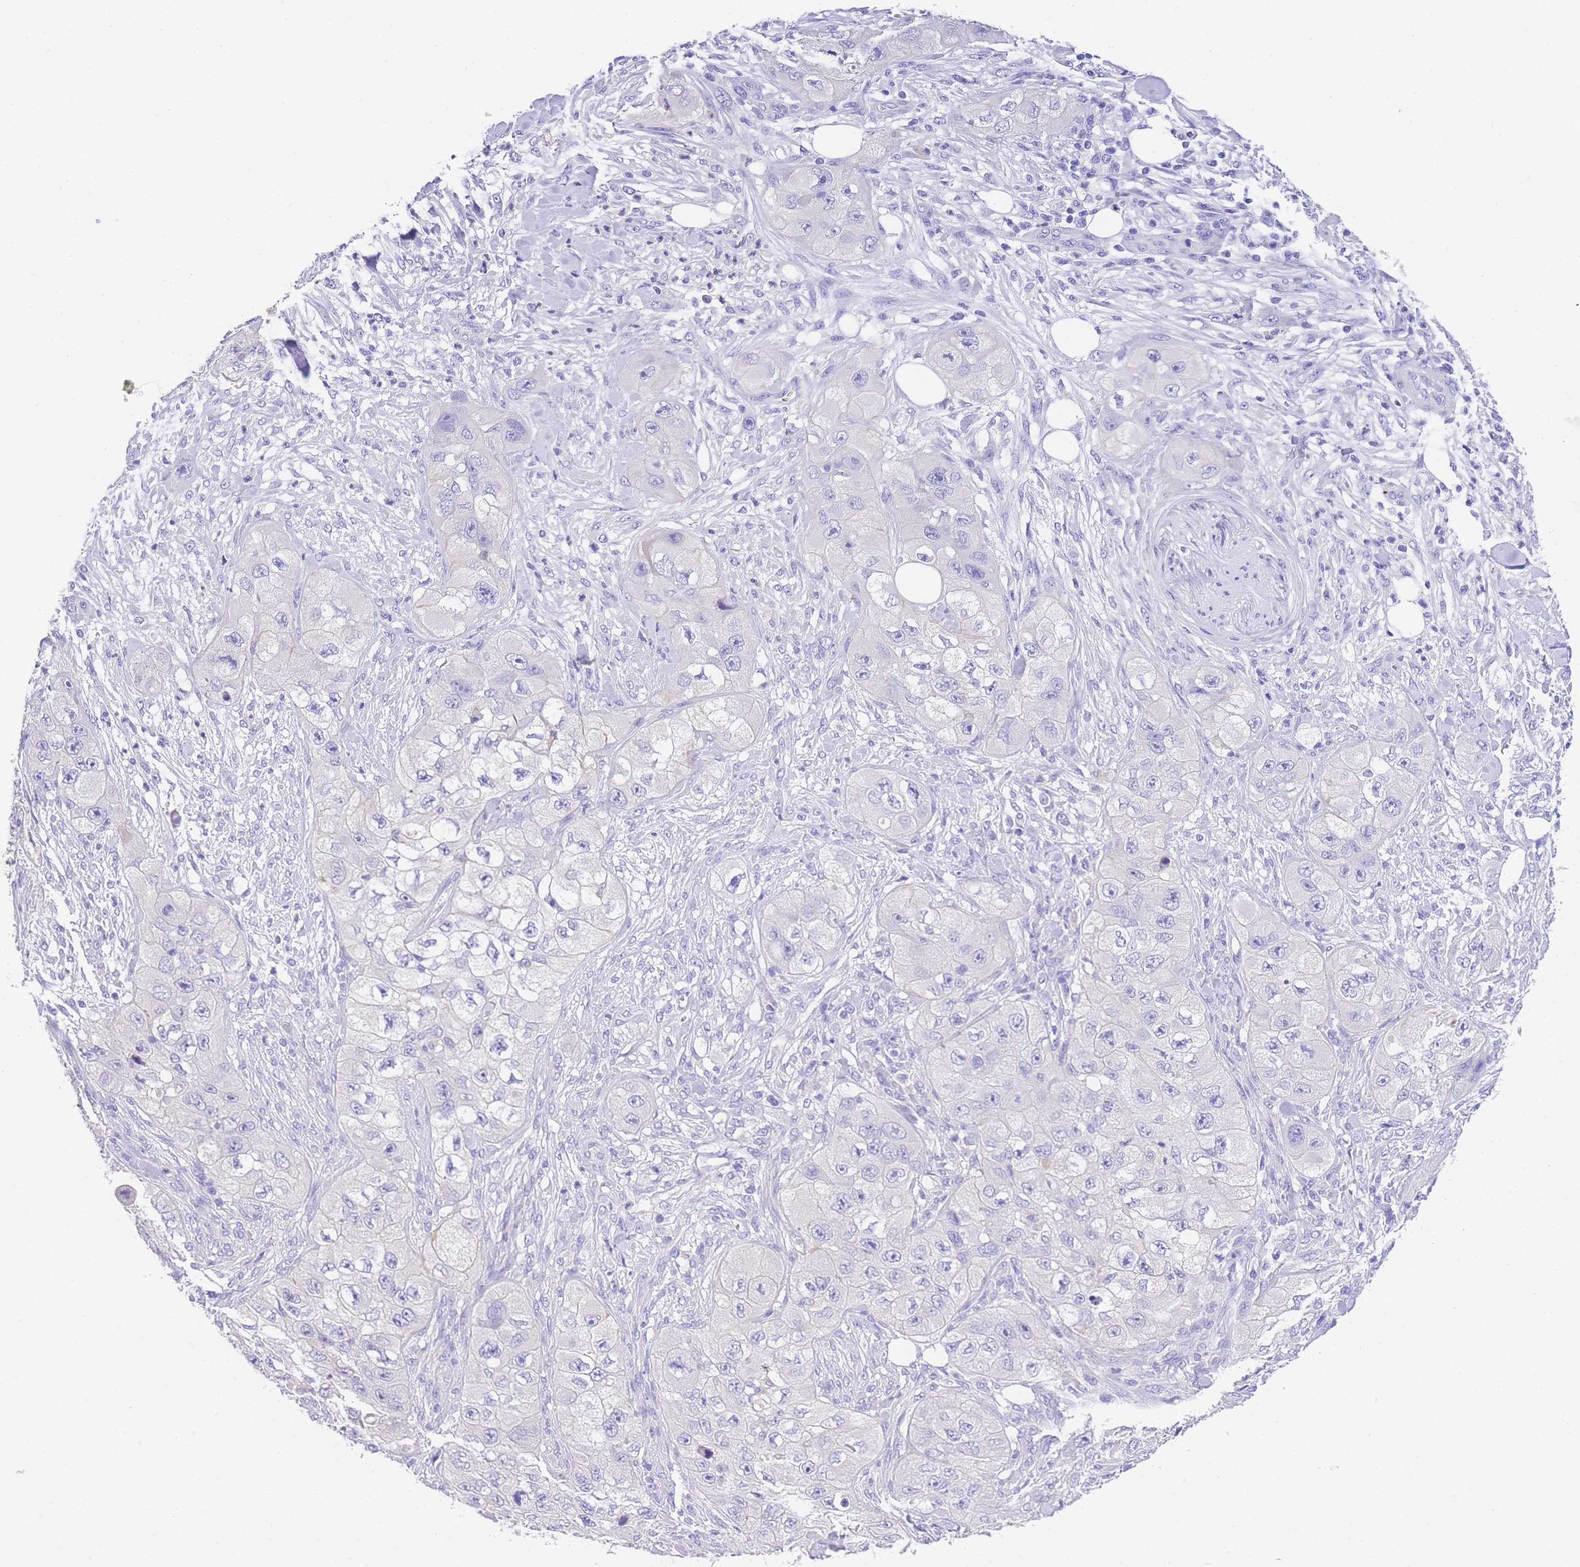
{"staining": {"intensity": "negative", "quantity": "none", "location": "none"}, "tissue": "skin cancer", "cell_type": "Tumor cells", "image_type": "cancer", "snomed": [{"axis": "morphology", "description": "Squamous cell carcinoma, NOS"}, {"axis": "topography", "description": "Skin"}, {"axis": "topography", "description": "Subcutis"}], "caption": "An immunohistochemistry micrograph of skin cancer (squamous cell carcinoma) is shown. There is no staining in tumor cells of skin cancer (squamous cell carcinoma).", "gene": "EPN2", "patient": {"sex": "male", "age": 73}}